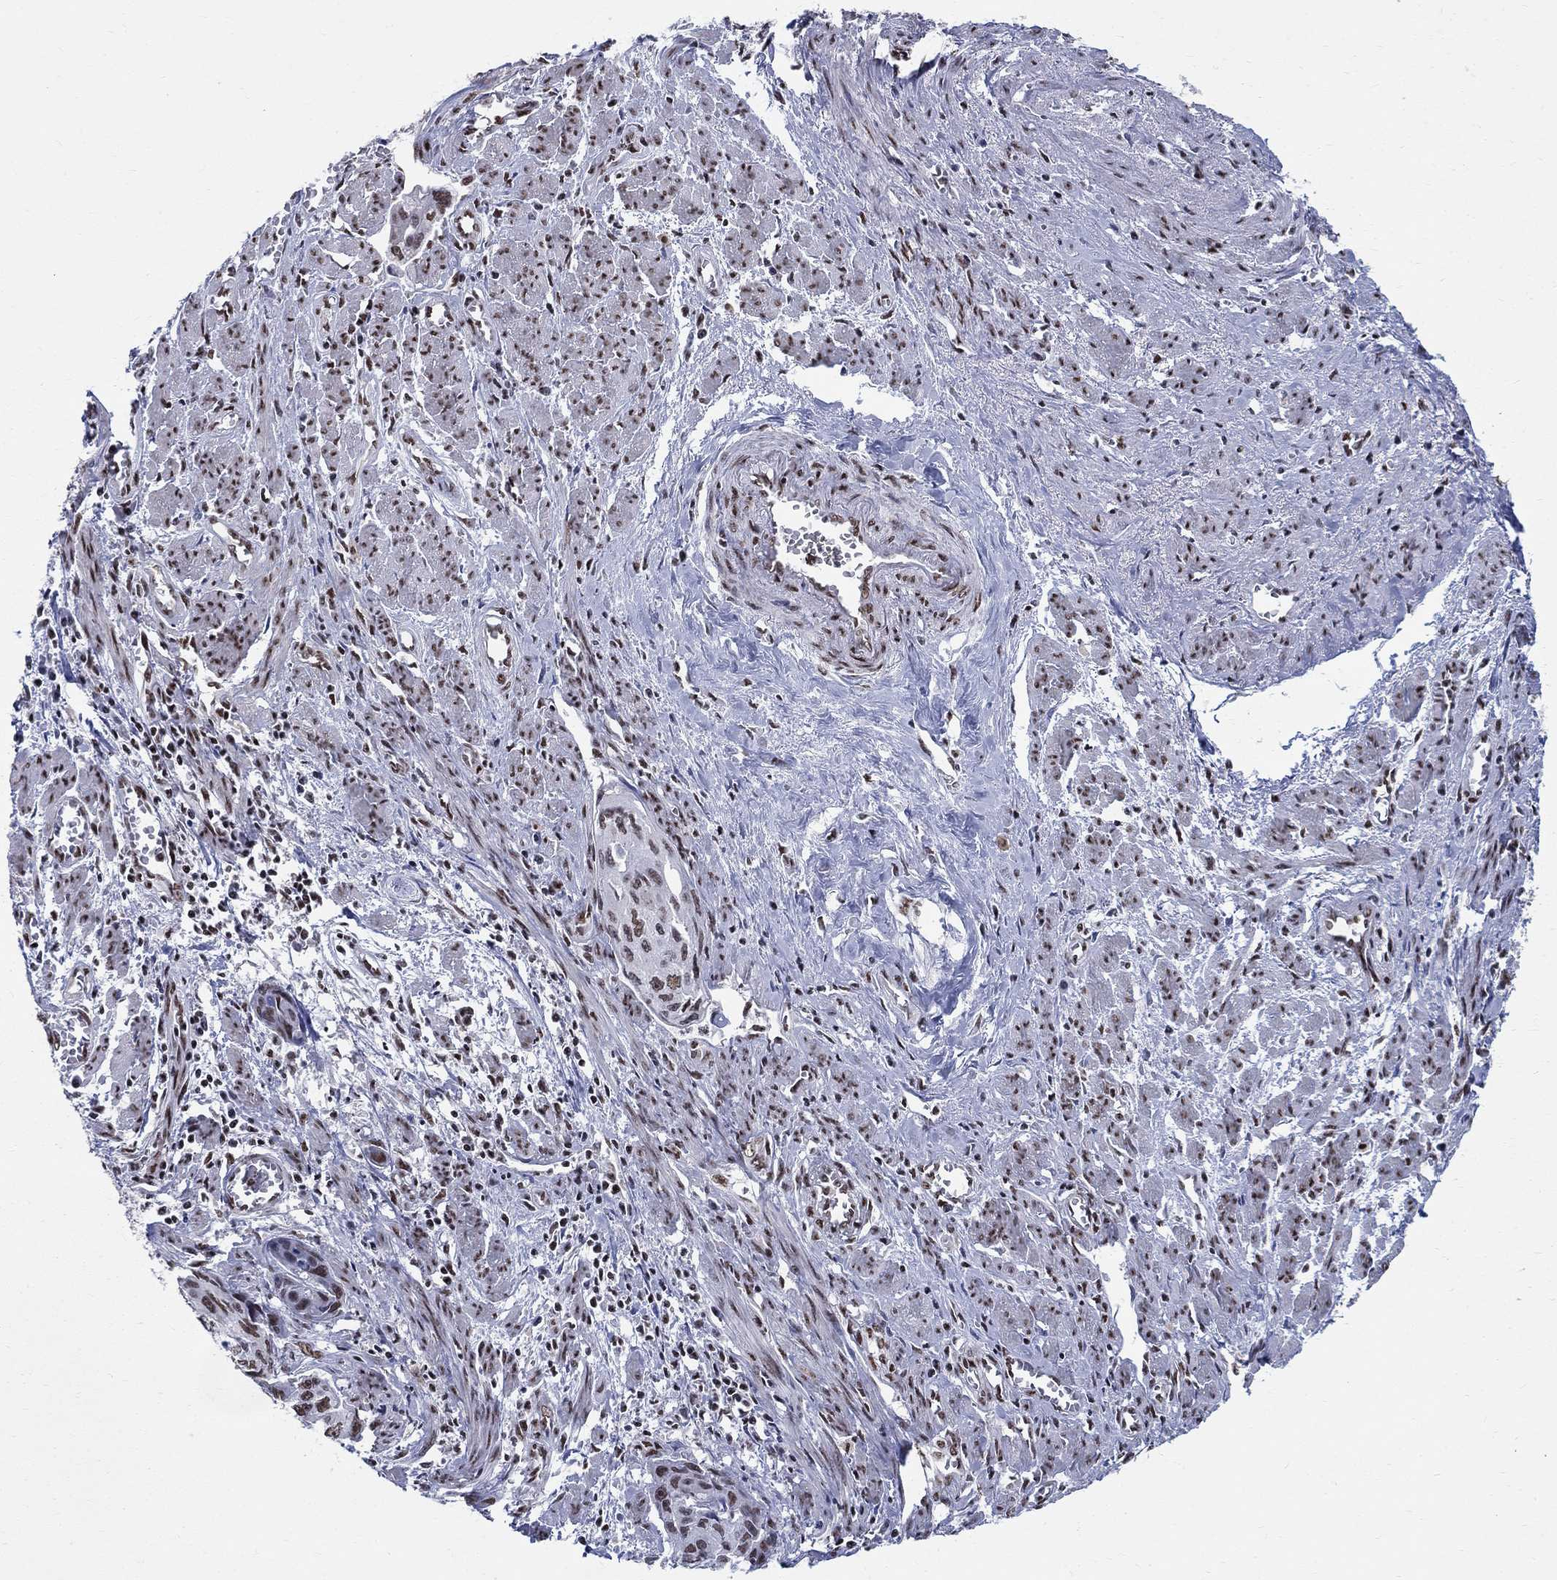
{"staining": {"intensity": "moderate", "quantity": "25%-75%", "location": "nuclear"}, "tissue": "cervical cancer", "cell_type": "Tumor cells", "image_type": "cancer", "snomed": [{"axis": "morphology", "description": "Squamous cell carcinoma, NOS"}, {"axis": "topography", "description": "Cervix"}], "caption": "Squamous cell carcinoma (cervical) stained with immunohistochemistry (IHC) exhibits moderate nuclear staining in approximately 25%-75% of tumor cells.", "gene": "FBXO16", "patient": {"sex": "female", "age": 58}}